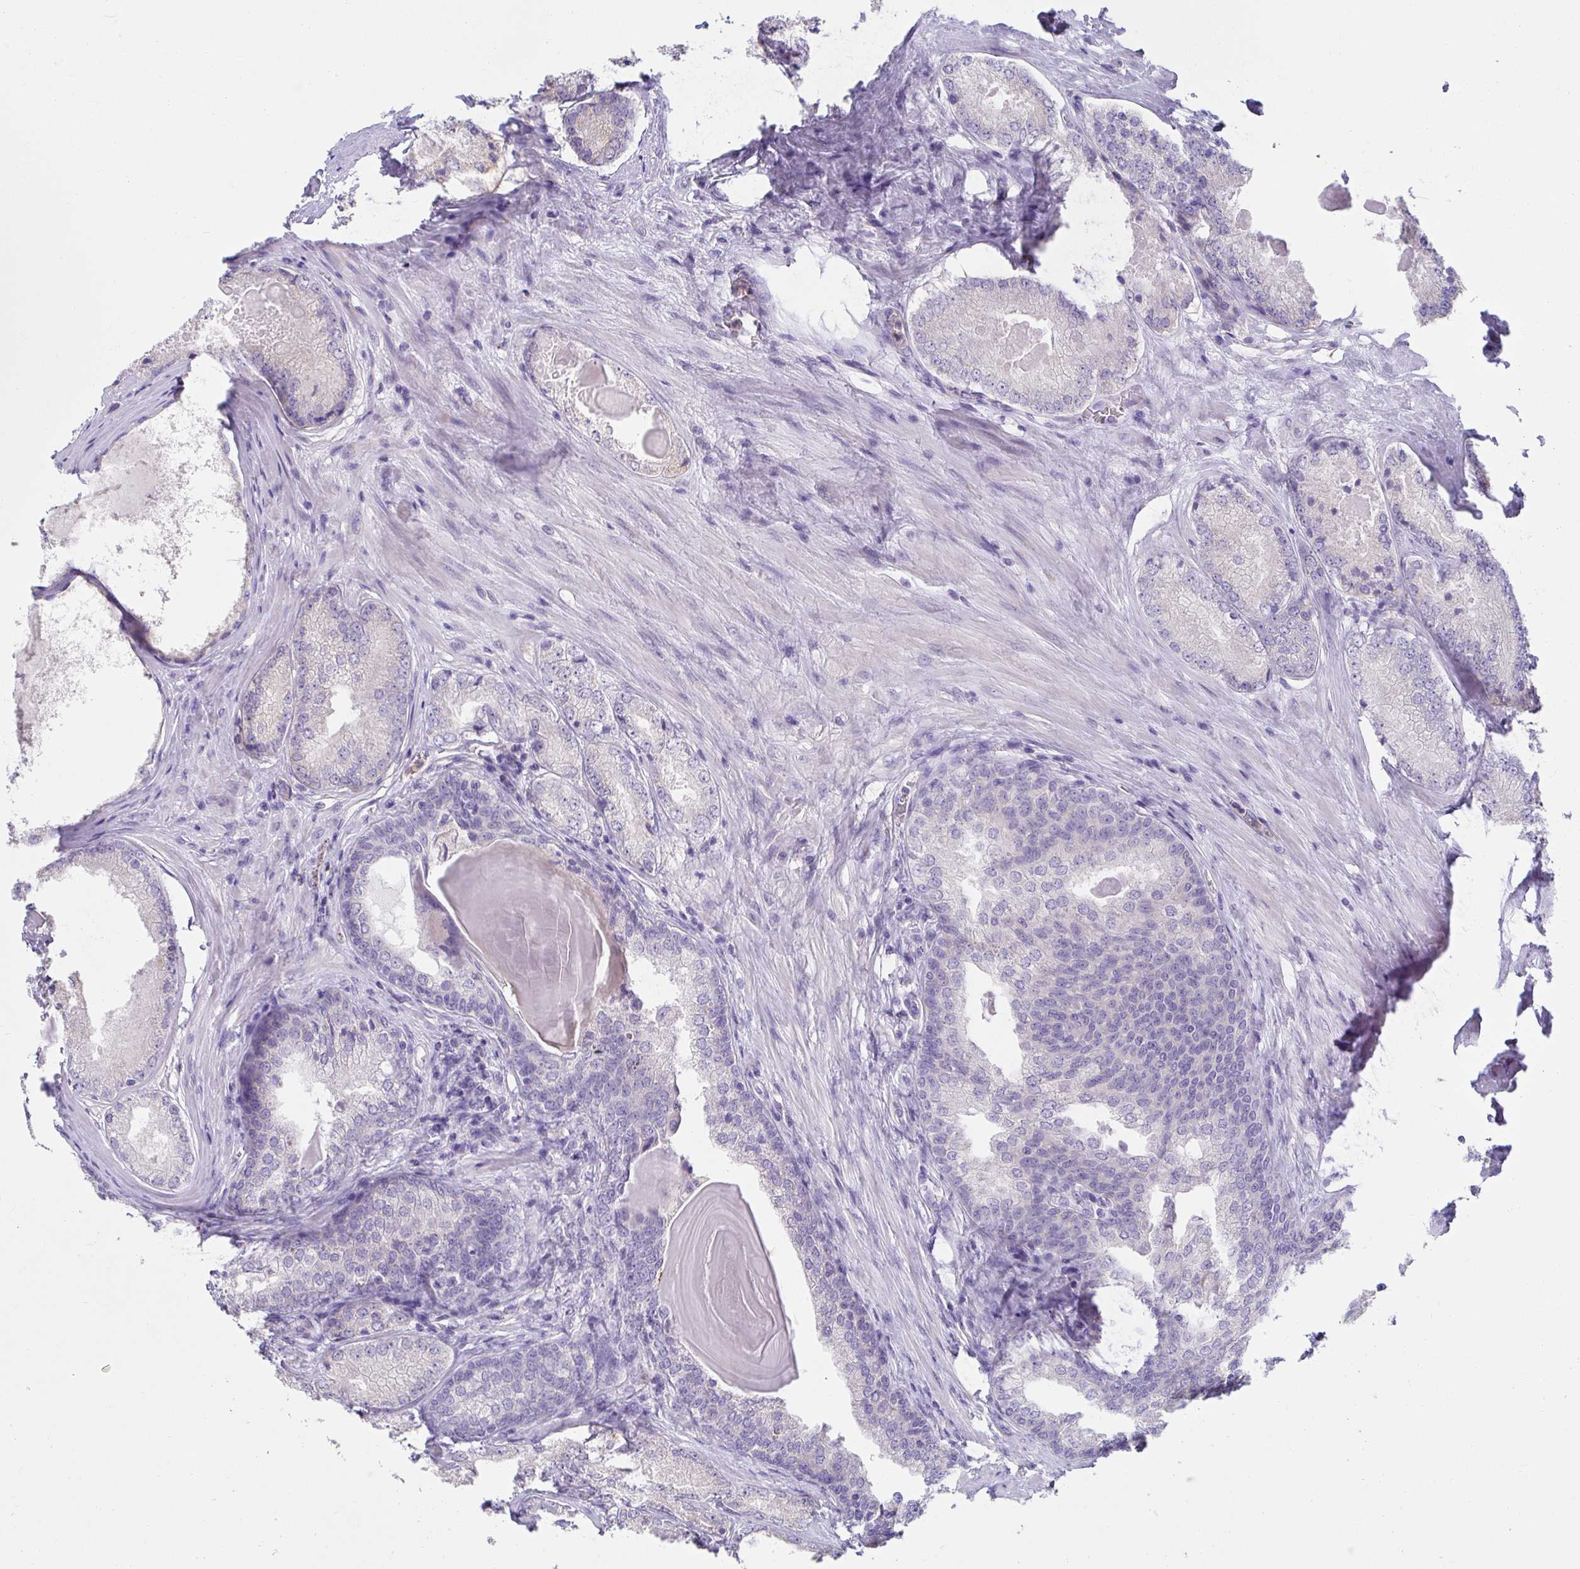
{"staining": {"intensity": "negative", "quantity": "none", "location": "none"}, "tissue": "prostate cancer", "cell_type": "Tumor cells", "image_type": "cancer", "snomed": [{"axis": "morphology", "description": "Adenocarcinoma, NOS"}, {"axis": "morphology", "description": "Adenocarcinoma, Low grade"}, {"axis": "topography", "description": "Prostate"}], "caption": "DAB immunohistochemical staining of adenocarcinoma (prostate) demonstrates no significant expression in tumor cells.", "gene": "CXCR1", "patient": {"sex": "male", "age": 68}}